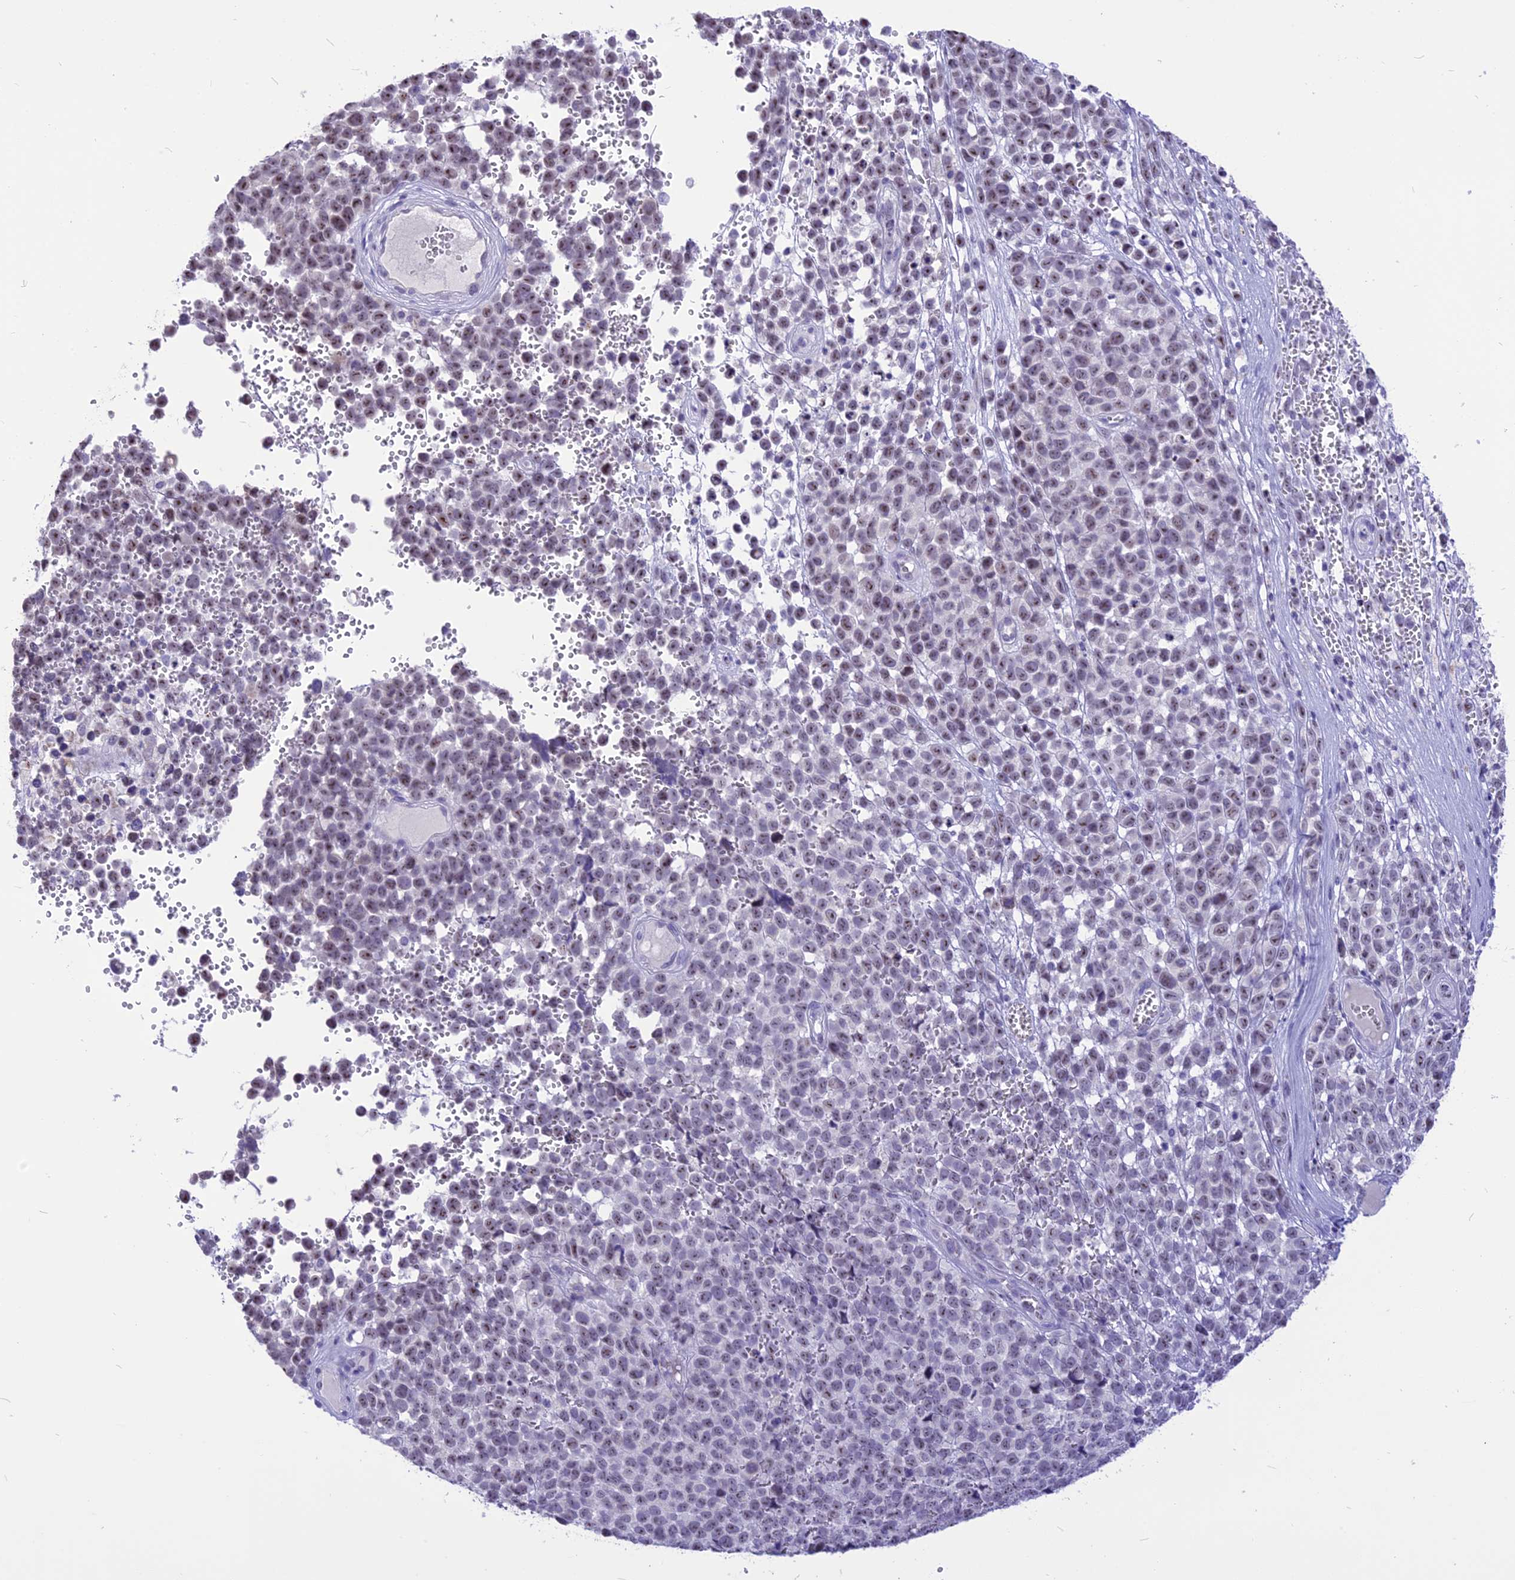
{"staining": {"intensity": "weak", "quantity": "25%-75%", "location": "nuclear"}, "tissue": "melanoma", "cell_type": "Tumor cells", "image_type": "cancer", "snomed": [{"axis": "morphology", "description": "Malignant melanoma, NOS"}, {"axis": "topography", "description": "Nose, NOS"}], "caption": "Melanoma stained with DAB (3,3'-diaminobenzidine) immunohistochemistry (IHC) shows low levels of weak nuclear staining in approximately 25%-75% of tumor cells.", "gene": "CMSS1", "patient": {"sex": "female", "age": 48}}